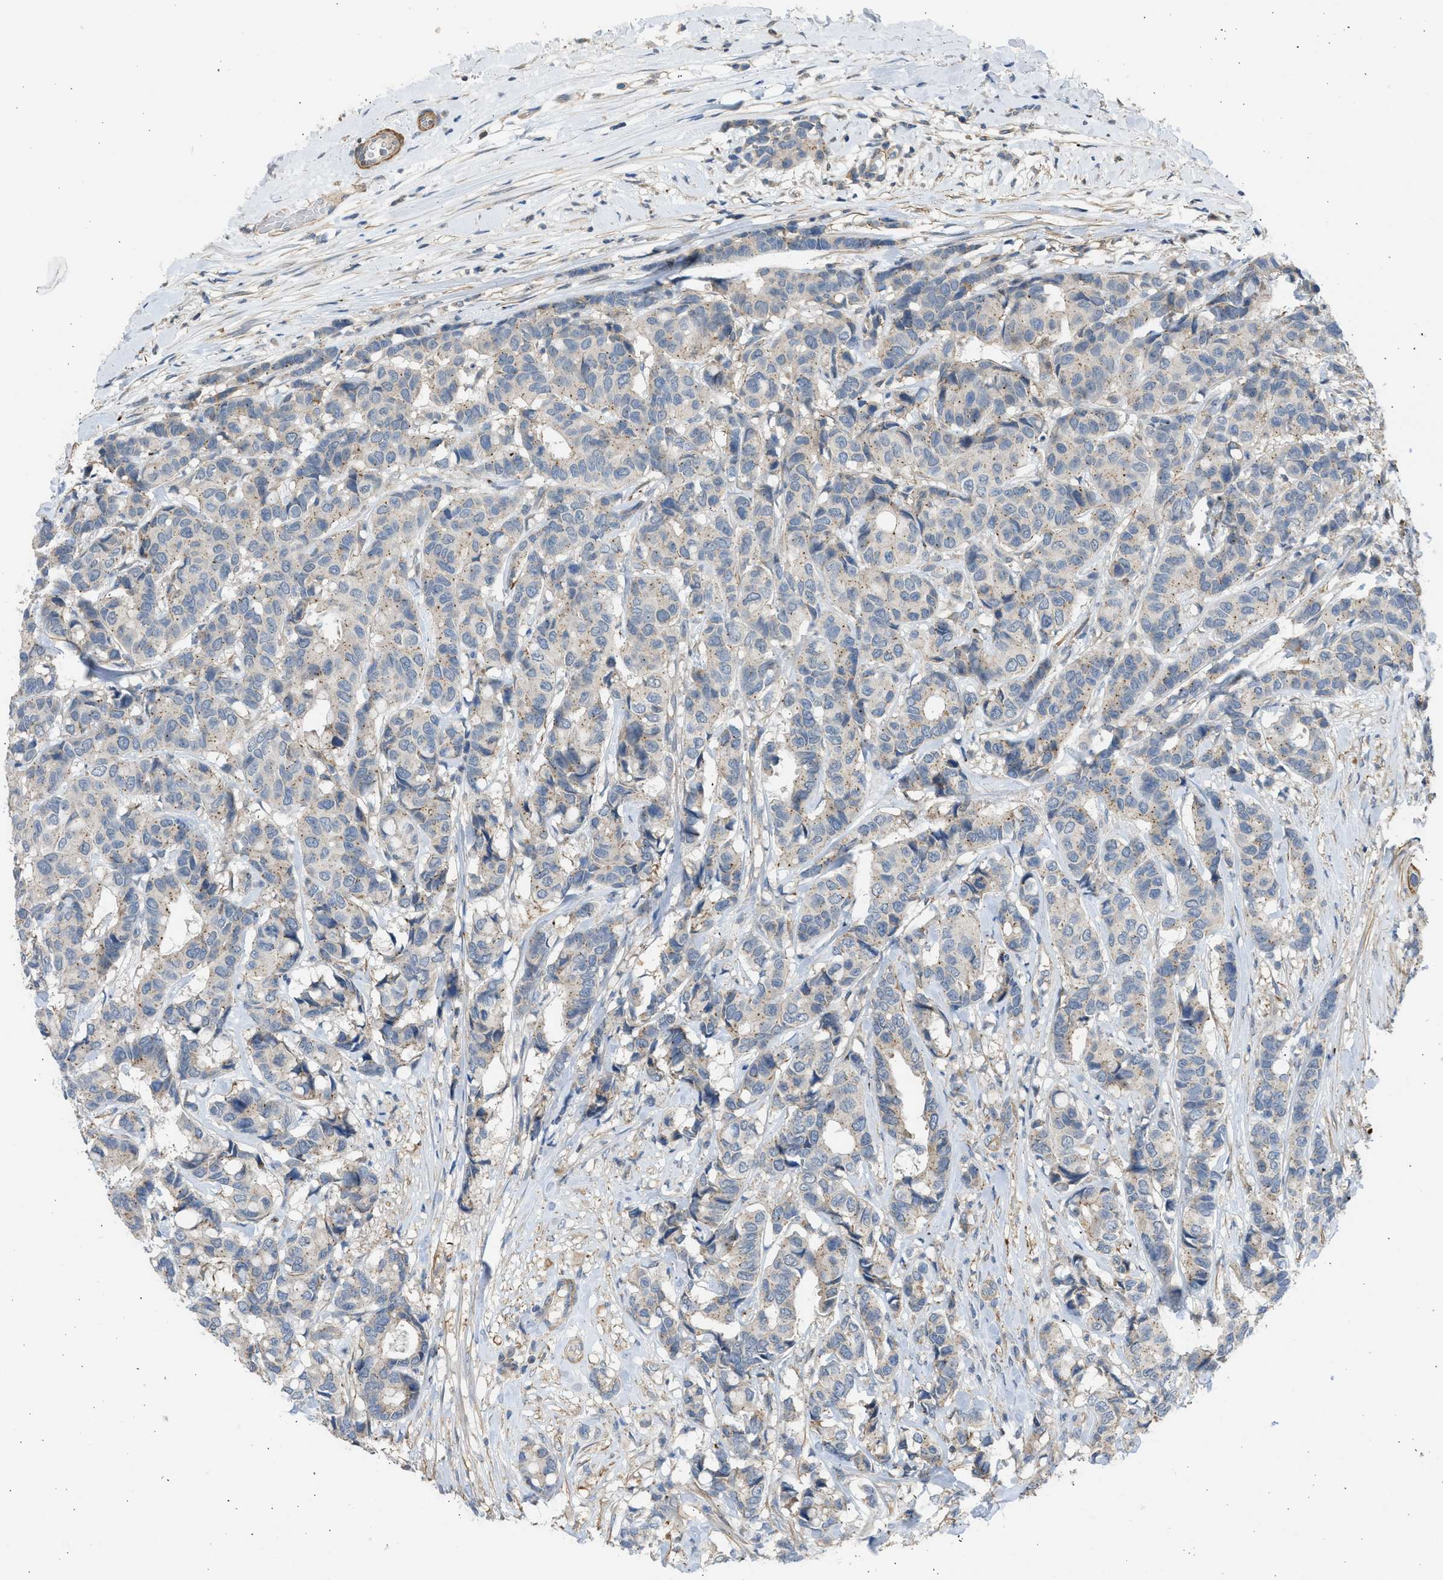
{"staining": {"intensity": "weak", "quantity": "25%-75%", "location": "cytoplasmic/membranous"}, "tissue": "breast cancer", "cell_type": "Tumor cells", "image_type": "cancer", "snomed": [{"axis": "morphology", "description": "Duct carcinoma"}, {"axis": "topography", "description": "Breast"}], "caption": "A high-resolution micrograph shows IHC staining of breast cancer (infiltrating ductal carcinoma), which exhibits weak cytoplasmic/membranous positivity in approximately 25%-75% of tumor cells.", "gene": "PCNX3", "patient": {"sex": "female", "age": 87}}